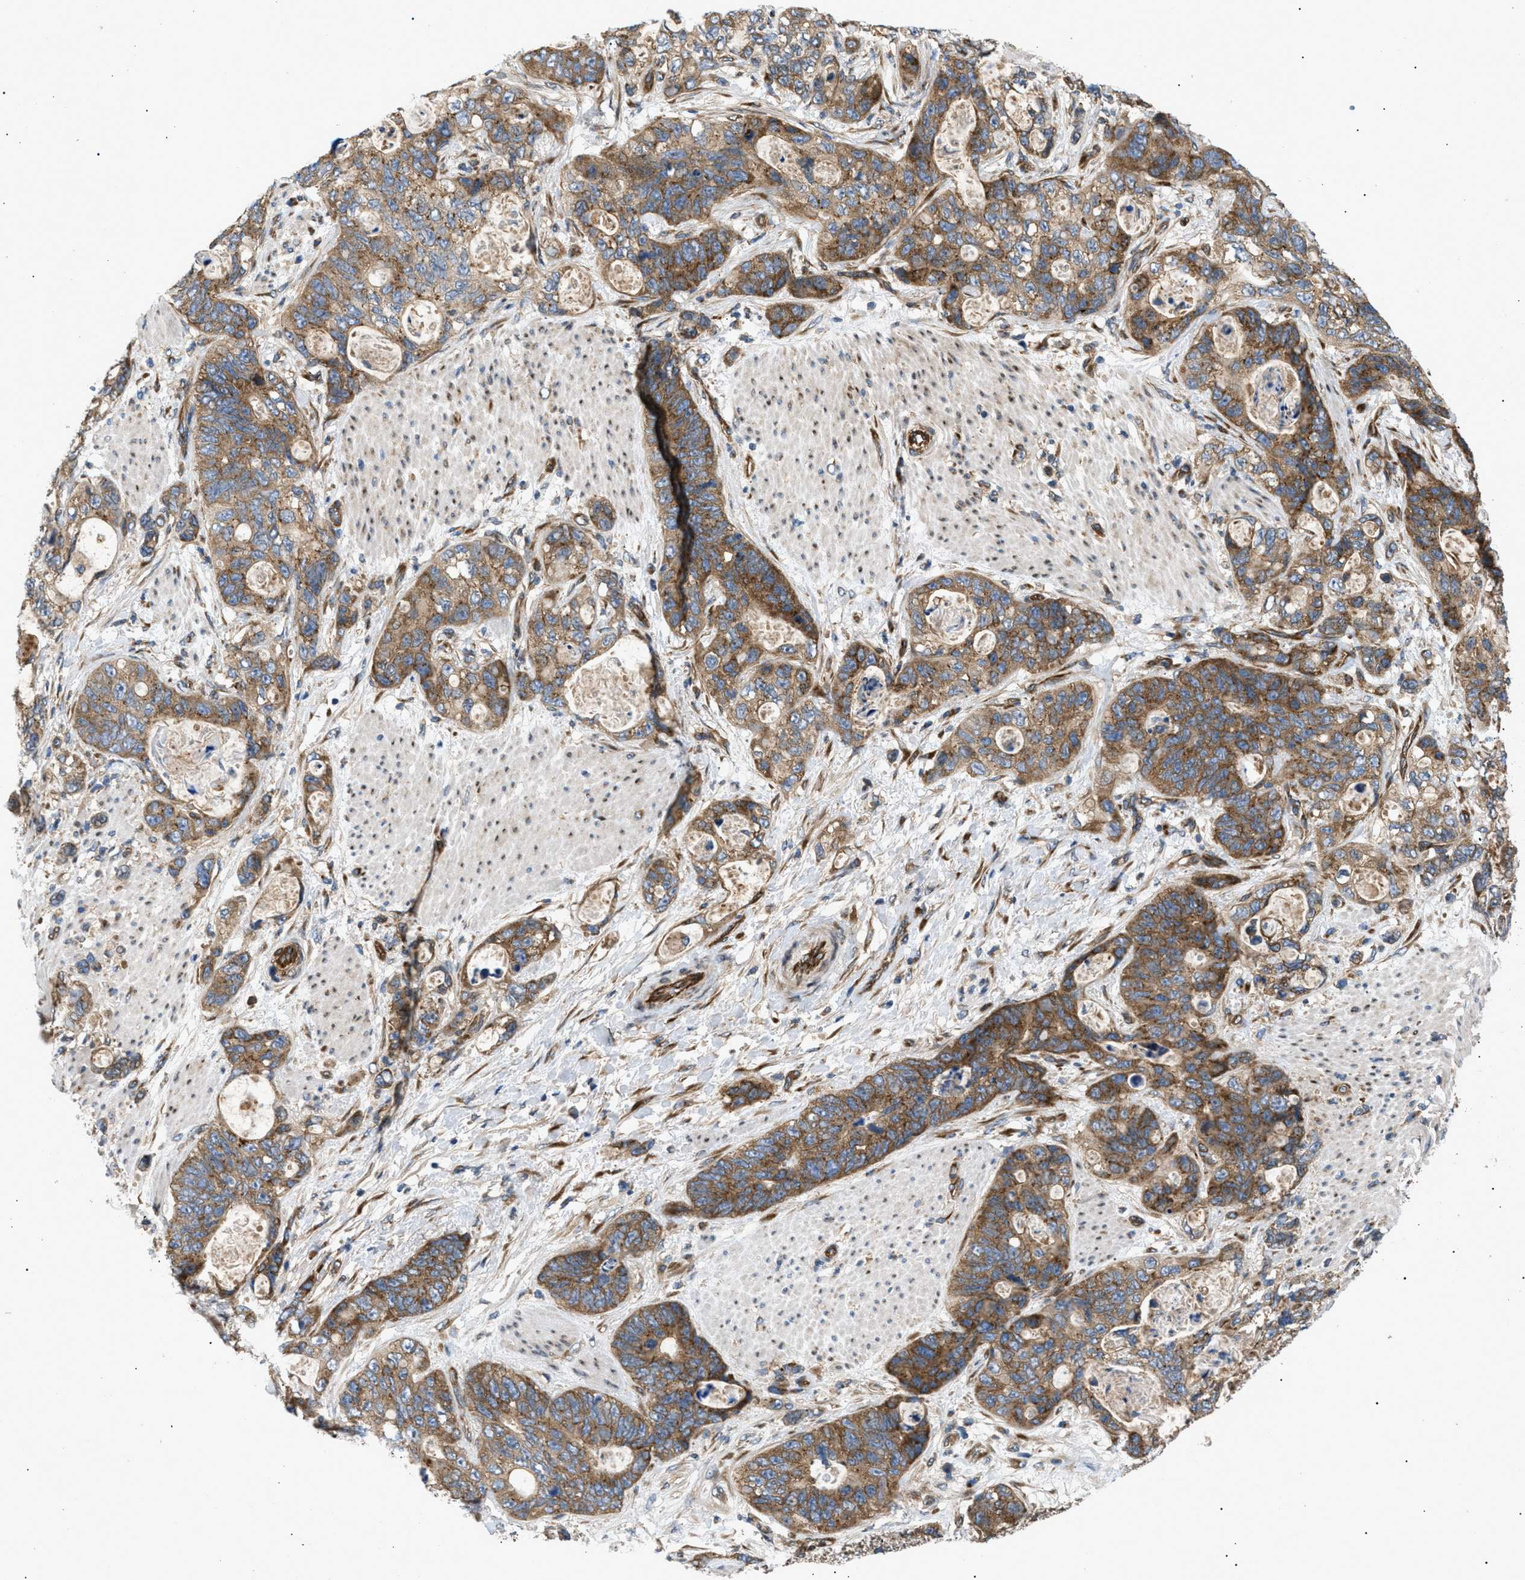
{"staining": {"intensity": "moderate", "quantity": ">75%", "location": "cytoplasmic/membranous"}, "tissue": "stomach cancer", "cell_type": "Tumor cells", "image_type": "cancer", "snomed": [{"axis": "morphology", "description": "Normal tissue, NOS"}, {"axis": "morphology", "description": "Adenocarcinoma, NOS"}, {"axis": "topography", "description": "Stomach"}], "caption": "This is a micrograph of immunohistochemistry (IHC) staining of adenocarcinoma (stomach), which shows moderate expression in the cytoplasmic/membranous of tumor cells.", "gene": "LYSMD3", "patient": {"sex": "female", "age": 89}}